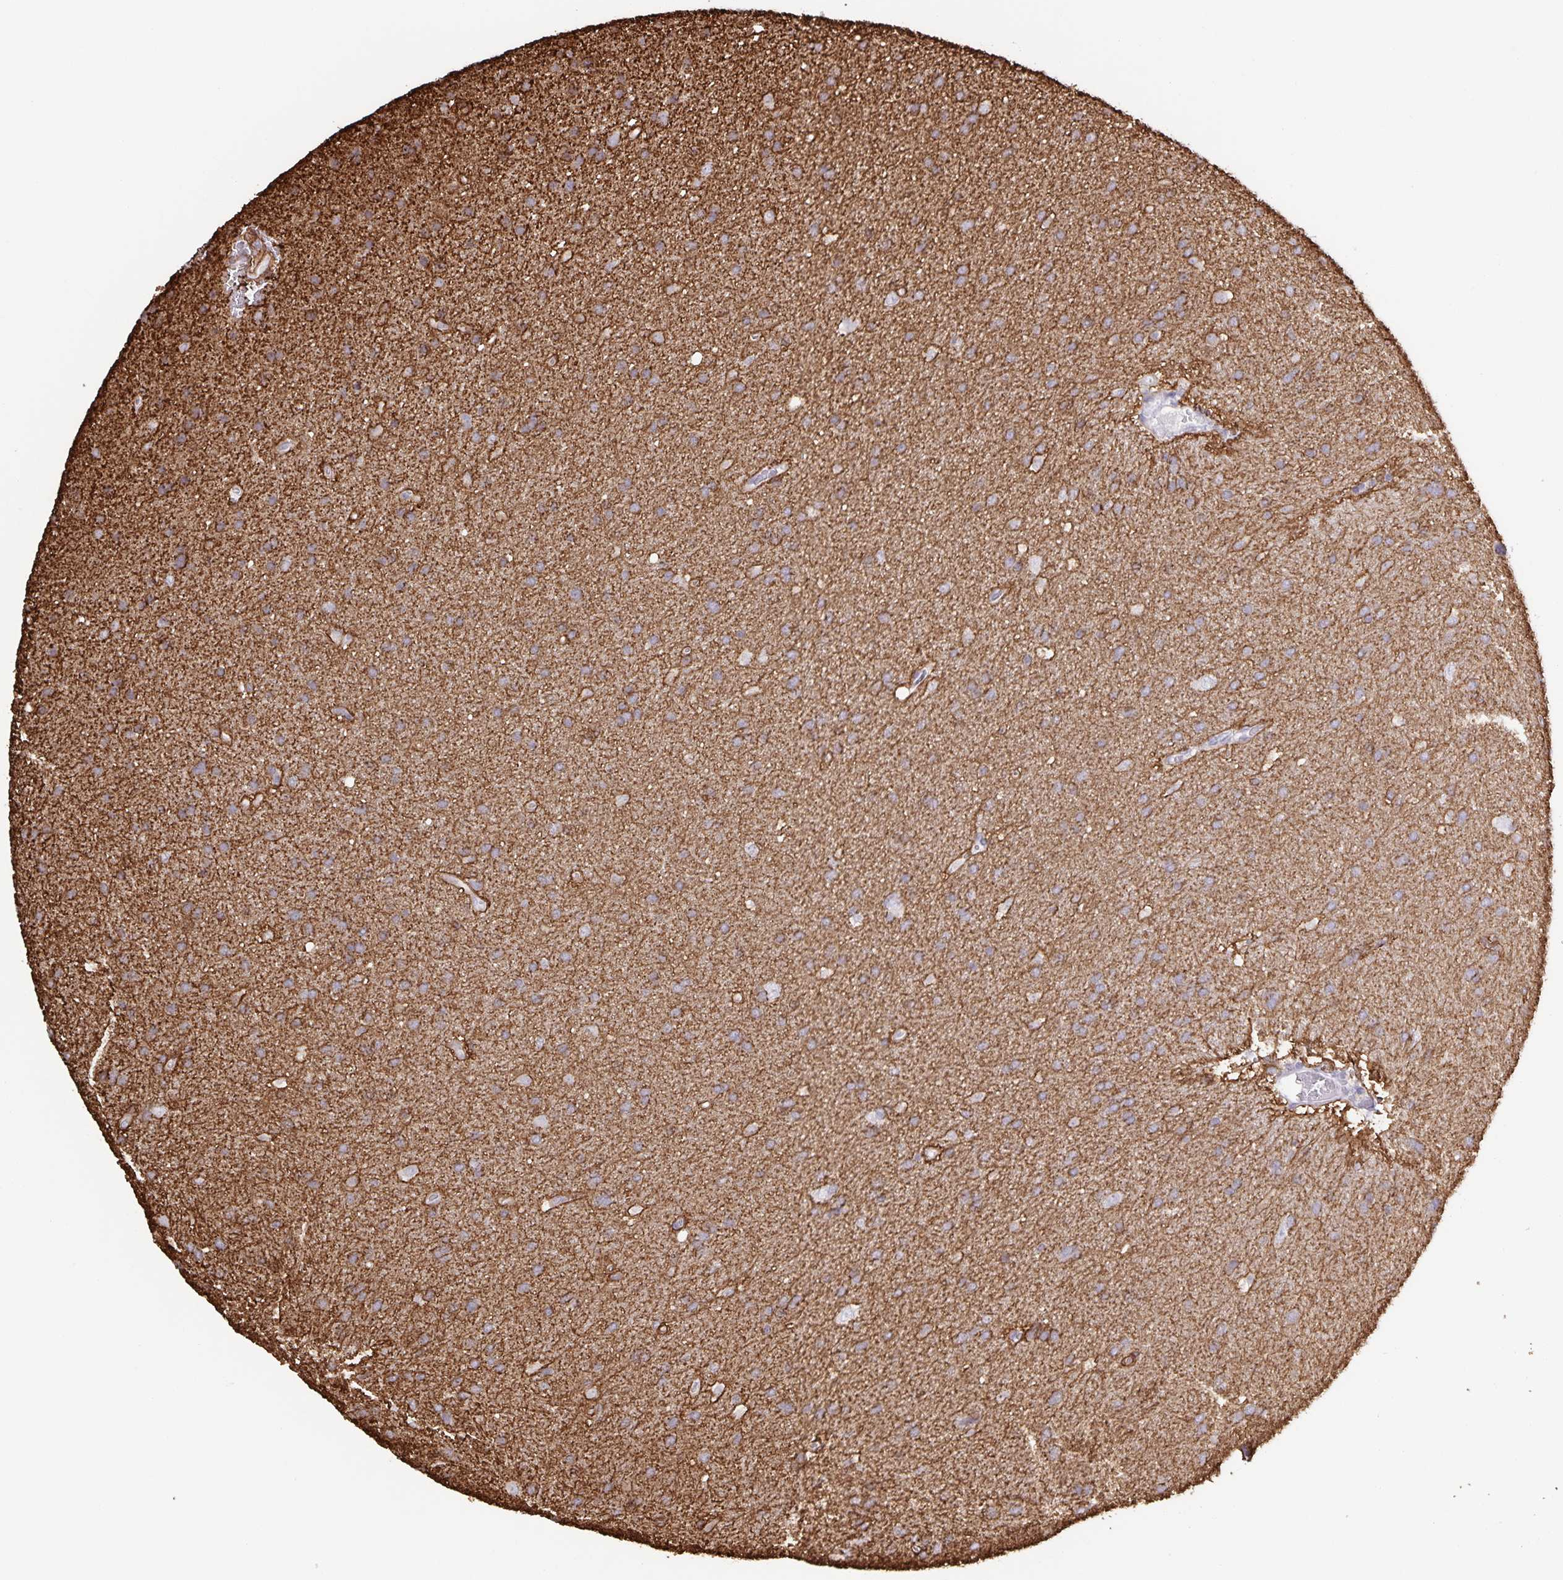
{"staining": {"intensity": "weak", "quantity": "<25%", "location": "cytoplasmic/membranous"}, "tissue": "glioma", "cell_type": "Tumor cells", "image_type": "cancer", "snomed": [{"axis": "morphology", "description": "Glioma, malignant, Low grade"}, {"axis": "topography", "description": "Brain"}], "caption": "There is no significant expression in tumor cells of glioma.", "gene": "AQP4", "patient": {"sex": "female", "age": 54}}